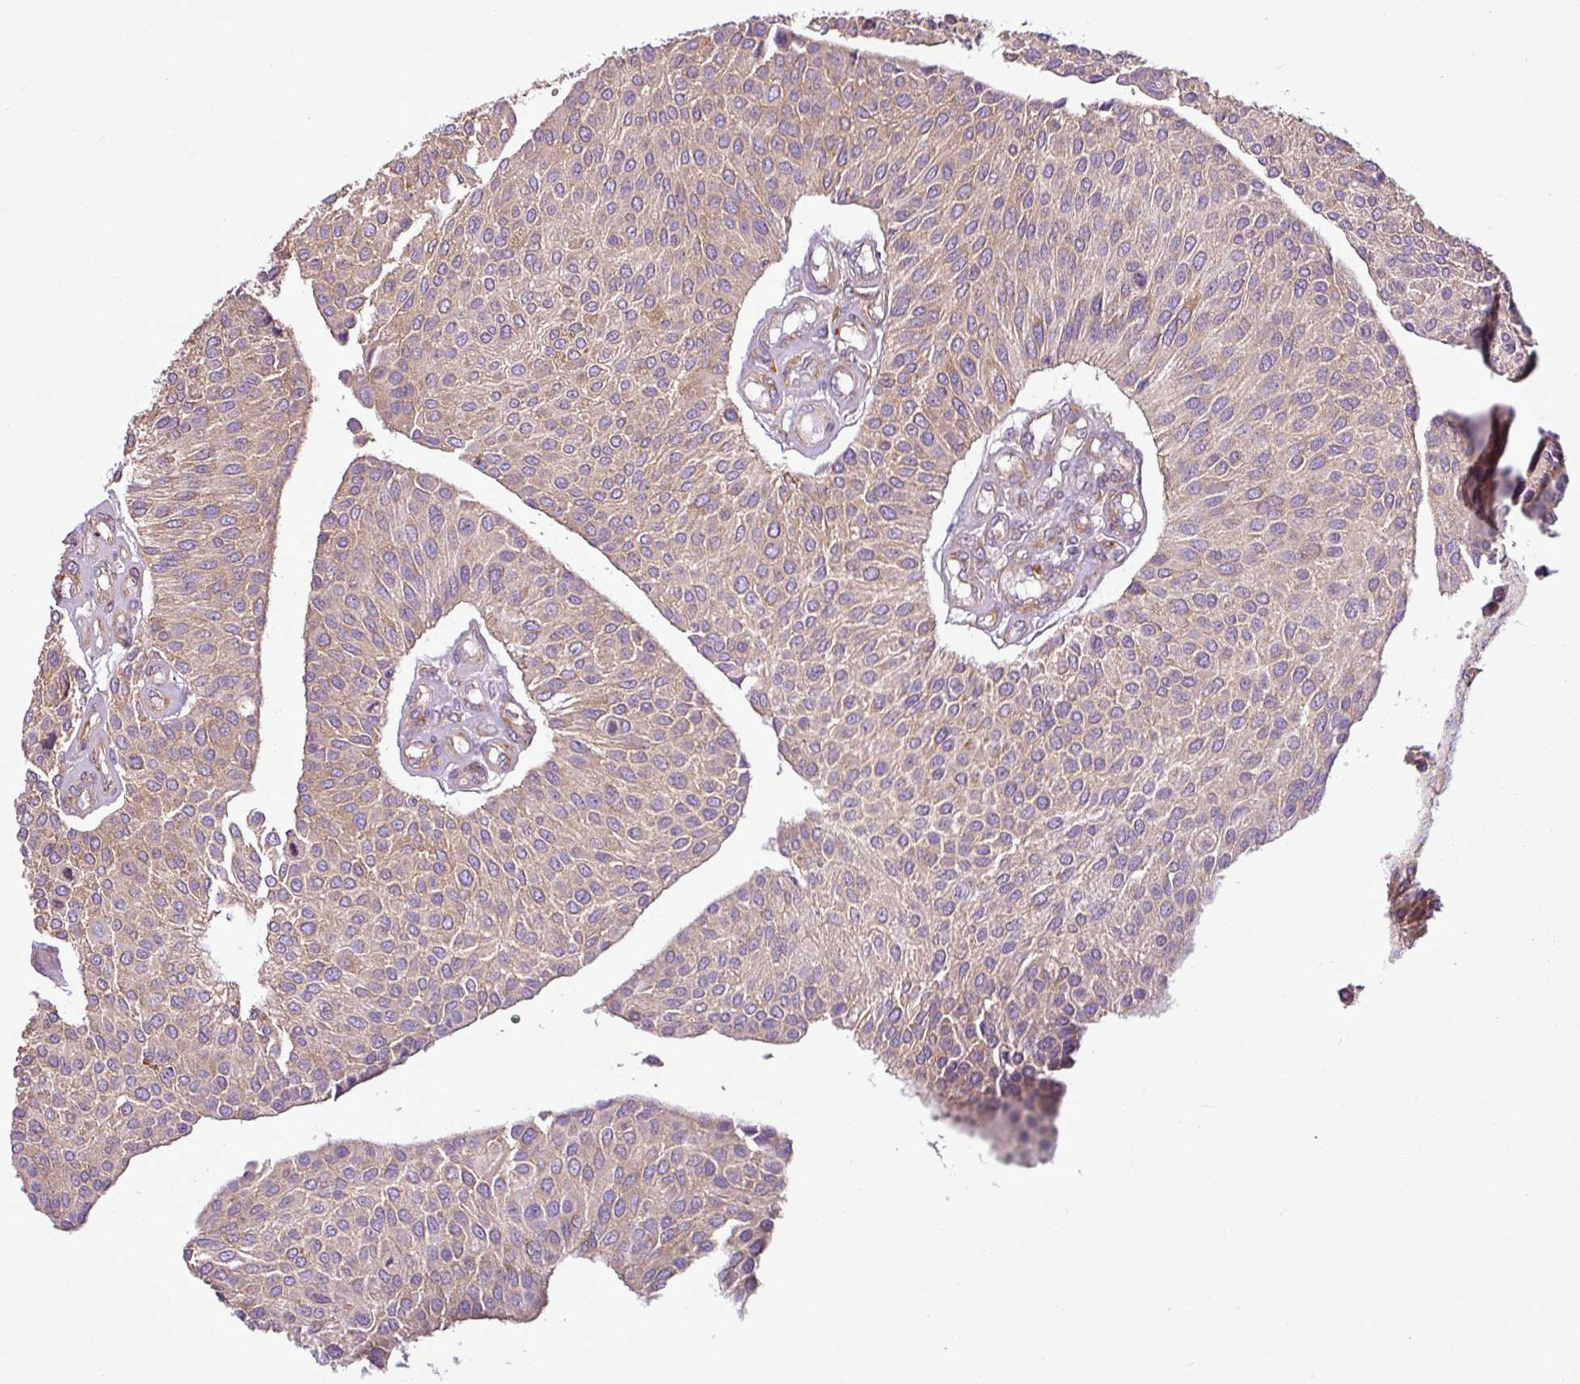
{"staining": {"intensity": "negative", "quantity": "none", "location": "none"}, "tissue": "urothelial cancer", "cell_type": "Tumor cells", "image_type": "cancer", "snomed": [{"axis": "morphology", "description": "Urothelial carcinoma, NOS"}, {"axis": "topography", "description": "Urinary bladder"}], "caption": "Immunohistochemistry photomicrograph of transitional cell carcinoma stained for a protein (brown), which exhibits no positivity in tumor cells. Nuclei are stained in blue.", "gene": "PACSIN2", "patient": {"sex": "male", "age": 55}}